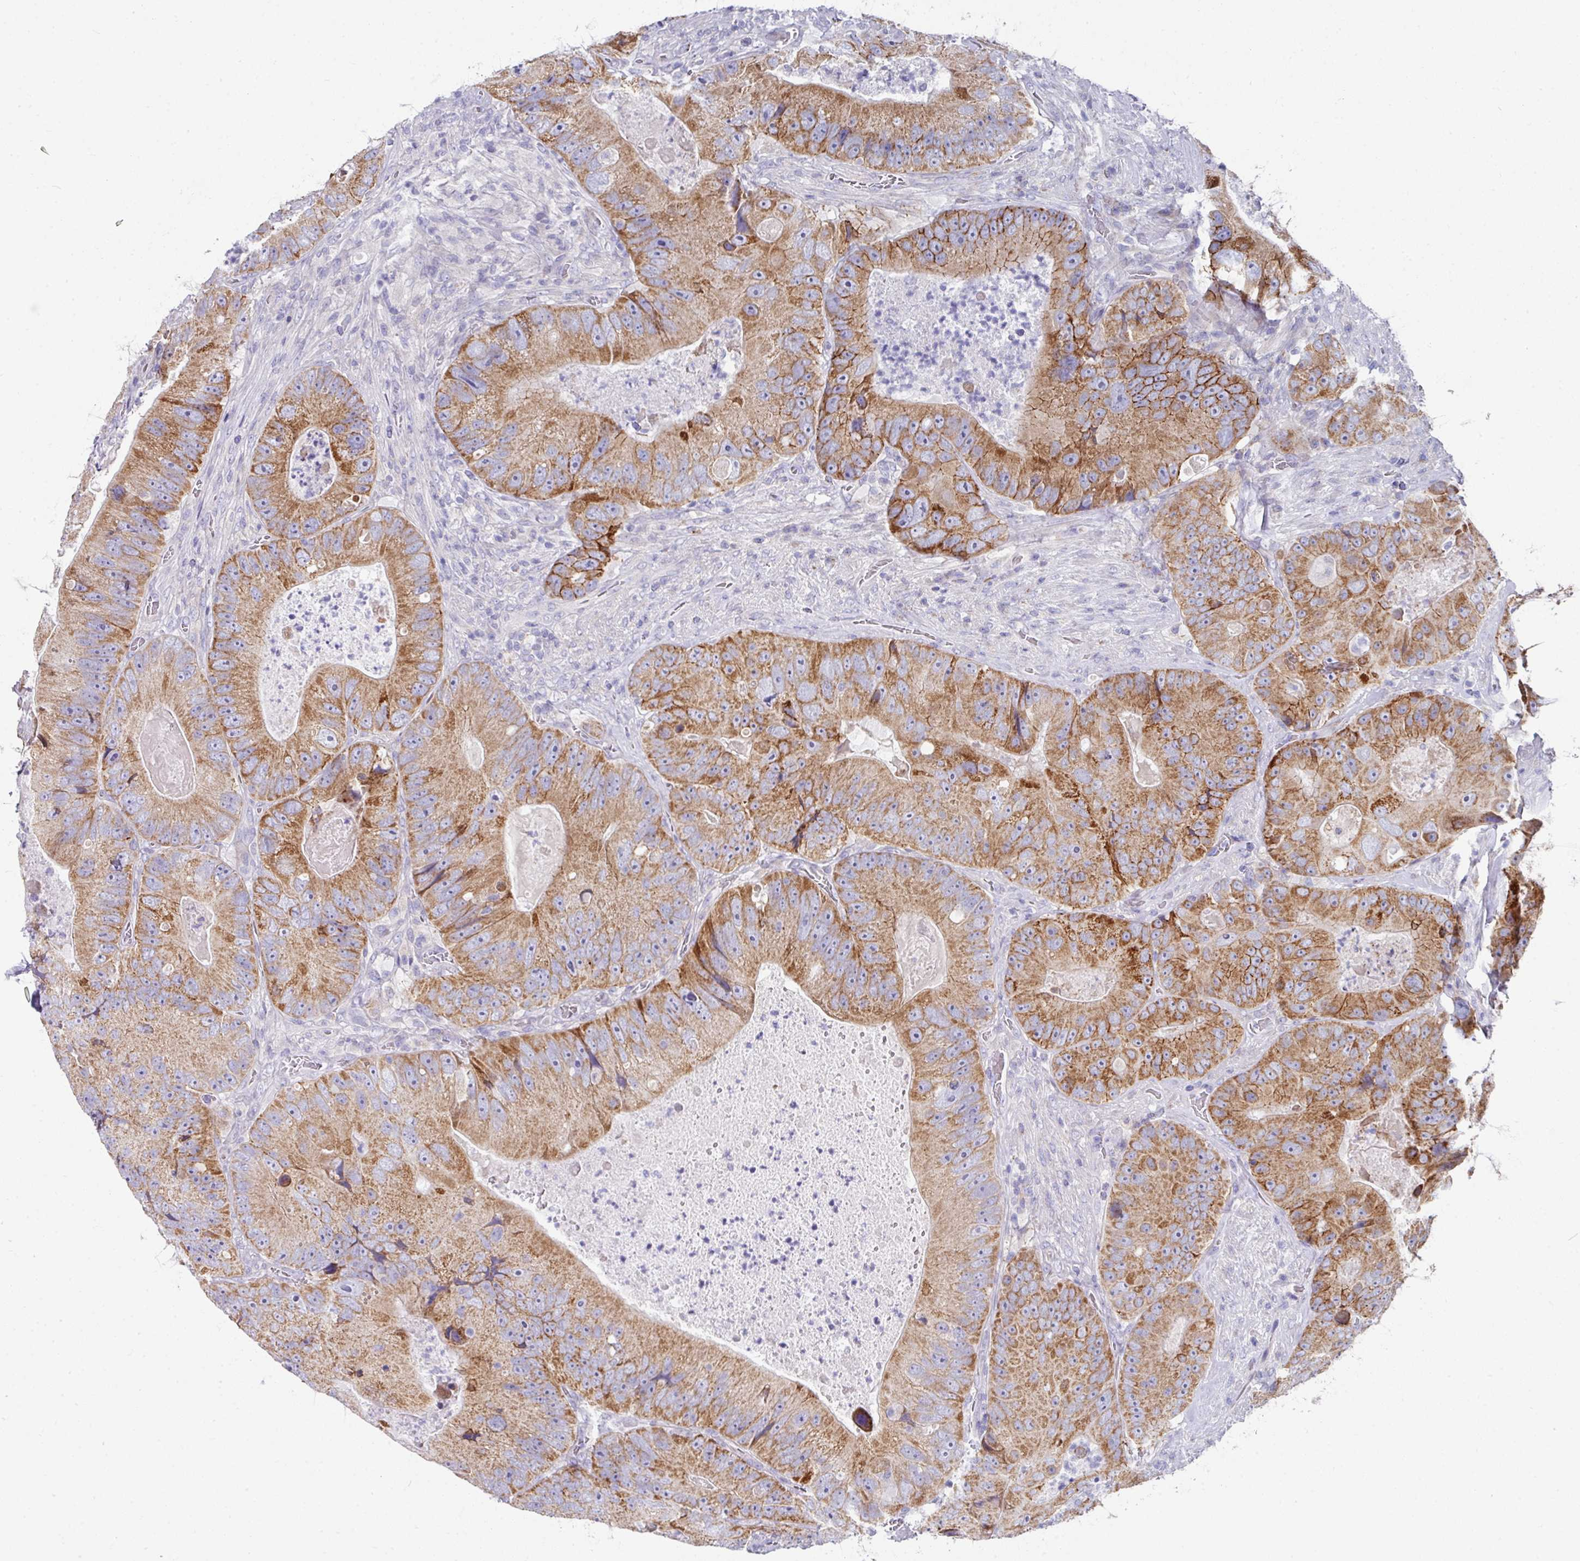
{"staining": {"intensity": "moderate", "quantity": ">75%", "location": "cytoplasmic/membranous"}, "tissue": "colorectal cancer", "cell_type": "Tumor cells", "image_type": "cancer", "snomed": [{"axis": "morphology", "description": "Adenocarcinoma, NOS"}, {"axis": "topography", "description": "Colon"}], "caption": "Moderate cytoplasmic/membranous staining is appreciated in approximately >75% of tumor cells in adenocarcinoma (colorectal).", "gene": "CLDN1", "patient": {"sex": "female", "age": 86}}